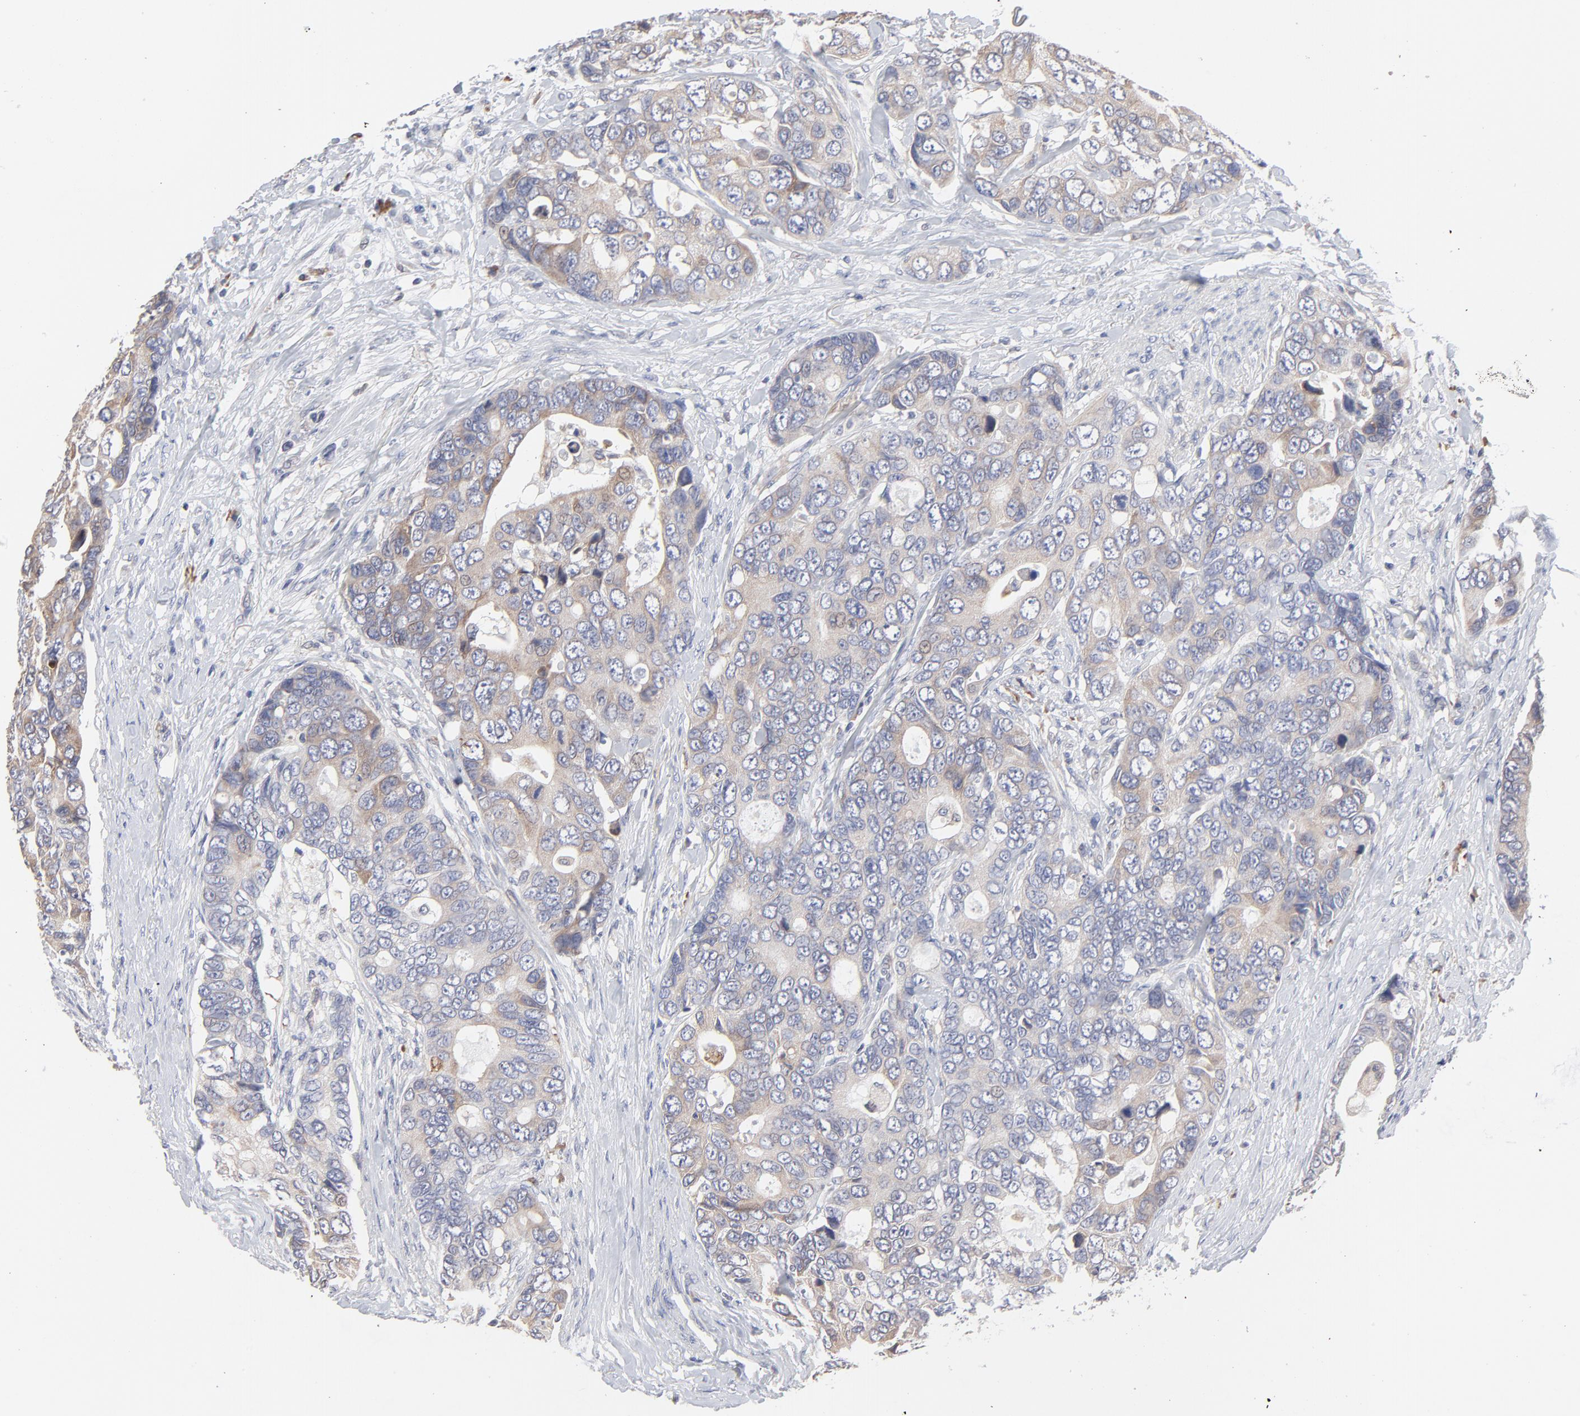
{"staining": {"intensity": "weak", "quantity": ">75%", "location": "cytoplasmic/membranous"}, "tissue": "colorectal cancer", "cell_type": "Tumor cells", "image_type": "cancer", "snomed": [{"axis": "morphology", "description": "Adenocarcinoma, NOS"}, {"axis": "topography", "description": "Rectum"}], "caption": "Protein analysis of colorectal adenocarcinoma tissue reveals weak cytoplasmic/membranous staining in approximately >75% of tumor cells.", "gene": "TRIM22", "patient": {"sex": "female", "age": 67}}